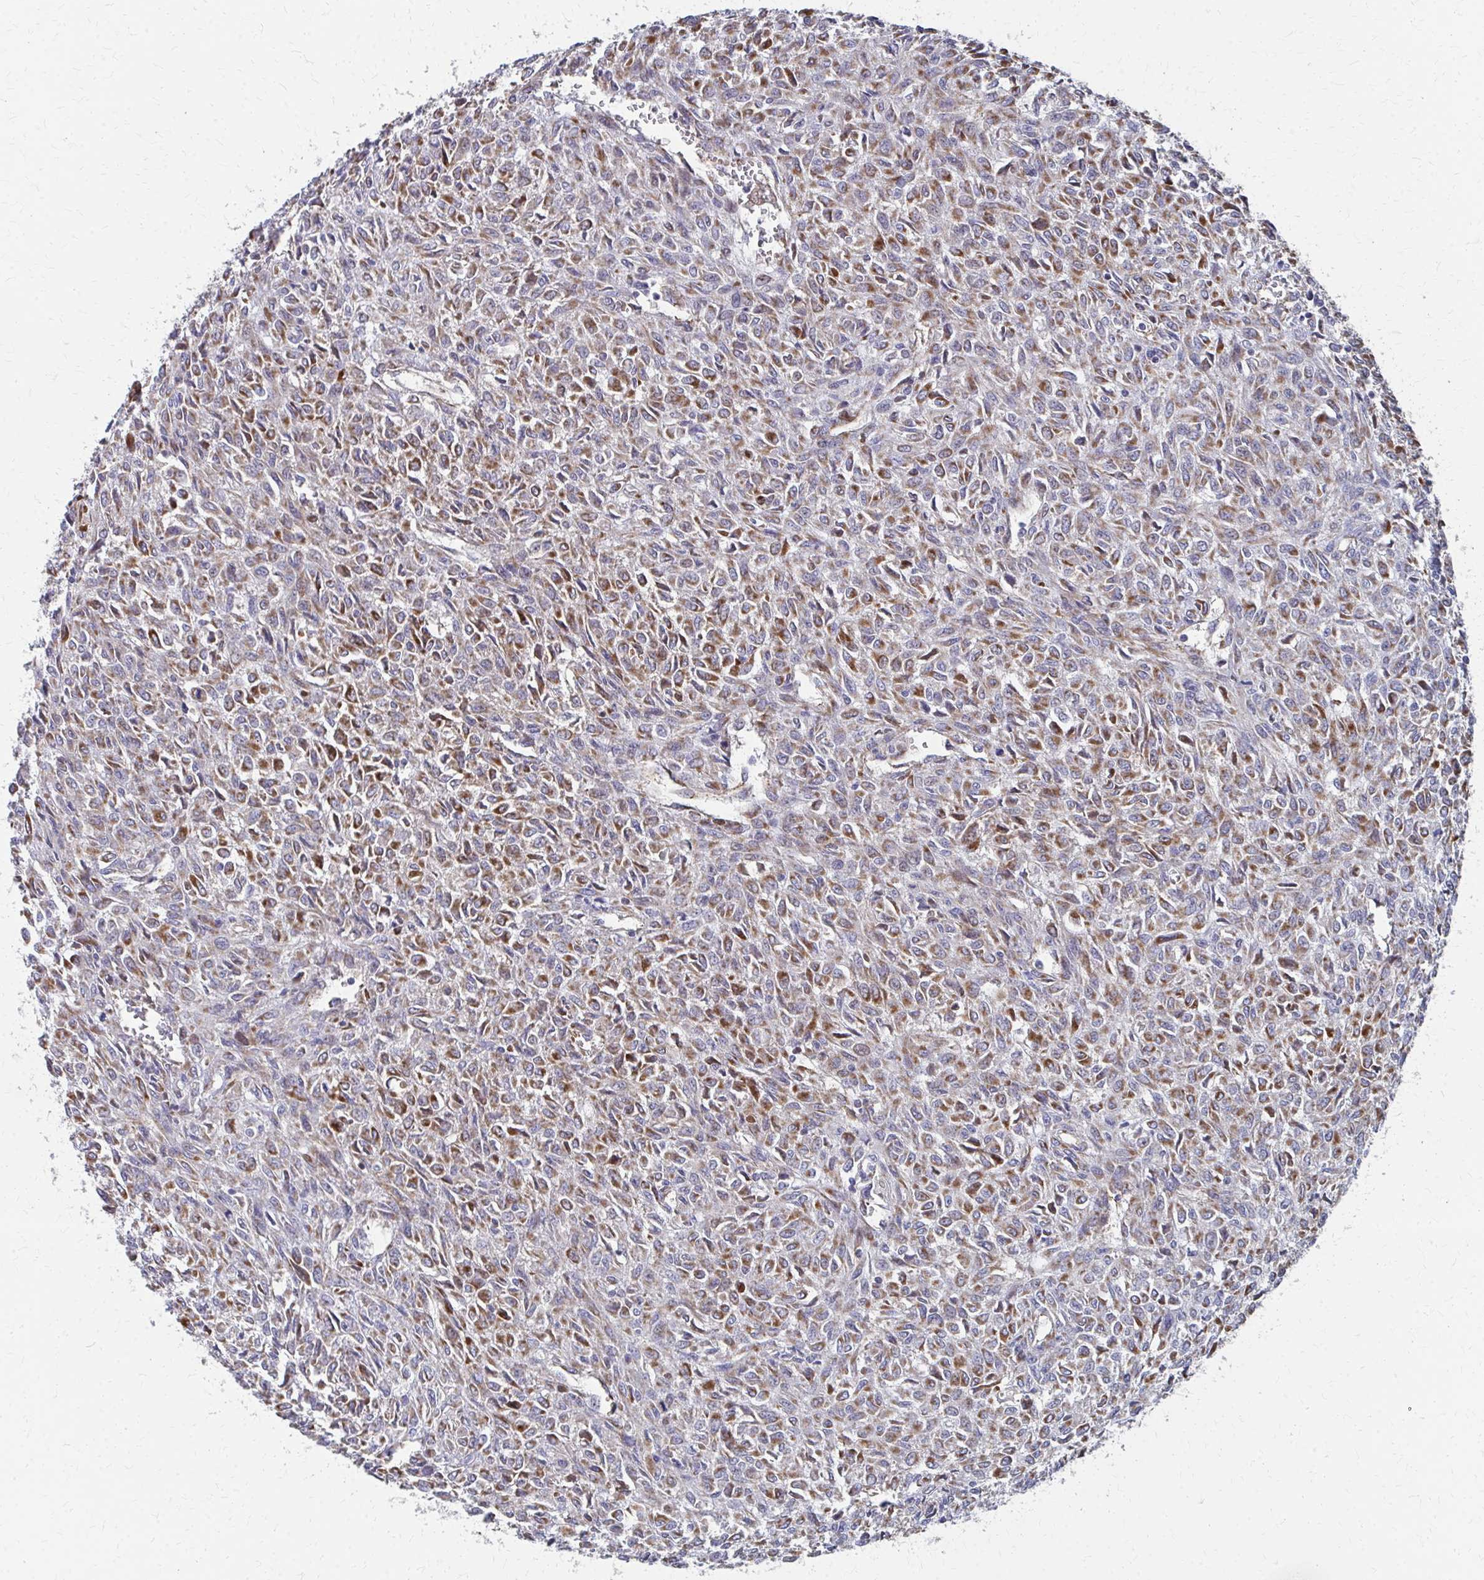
{"staining": {"intensity": "moderate", "quantity": ">75%", "location": "cytoplasmic/membranous"}, "tissue": "renal cancer", "cell_type": "Tumor cells", "image_type": "cancer", "snomed": [{"axis": "morphology", "description": "Adenocarcinoma, NOS"}, {"axis": "topography", "description": "Kidney"}], "caption": "Immunohistochemistry (IHC) micrograph of renal adenocarcinoma stained for a protein (brown), which displays medium levels of moderate cytoplasmic/membranous expression in about >75% of tumor cells.", "gene": "FAHD1", "patient": {"sex": "male", "age": 58}}